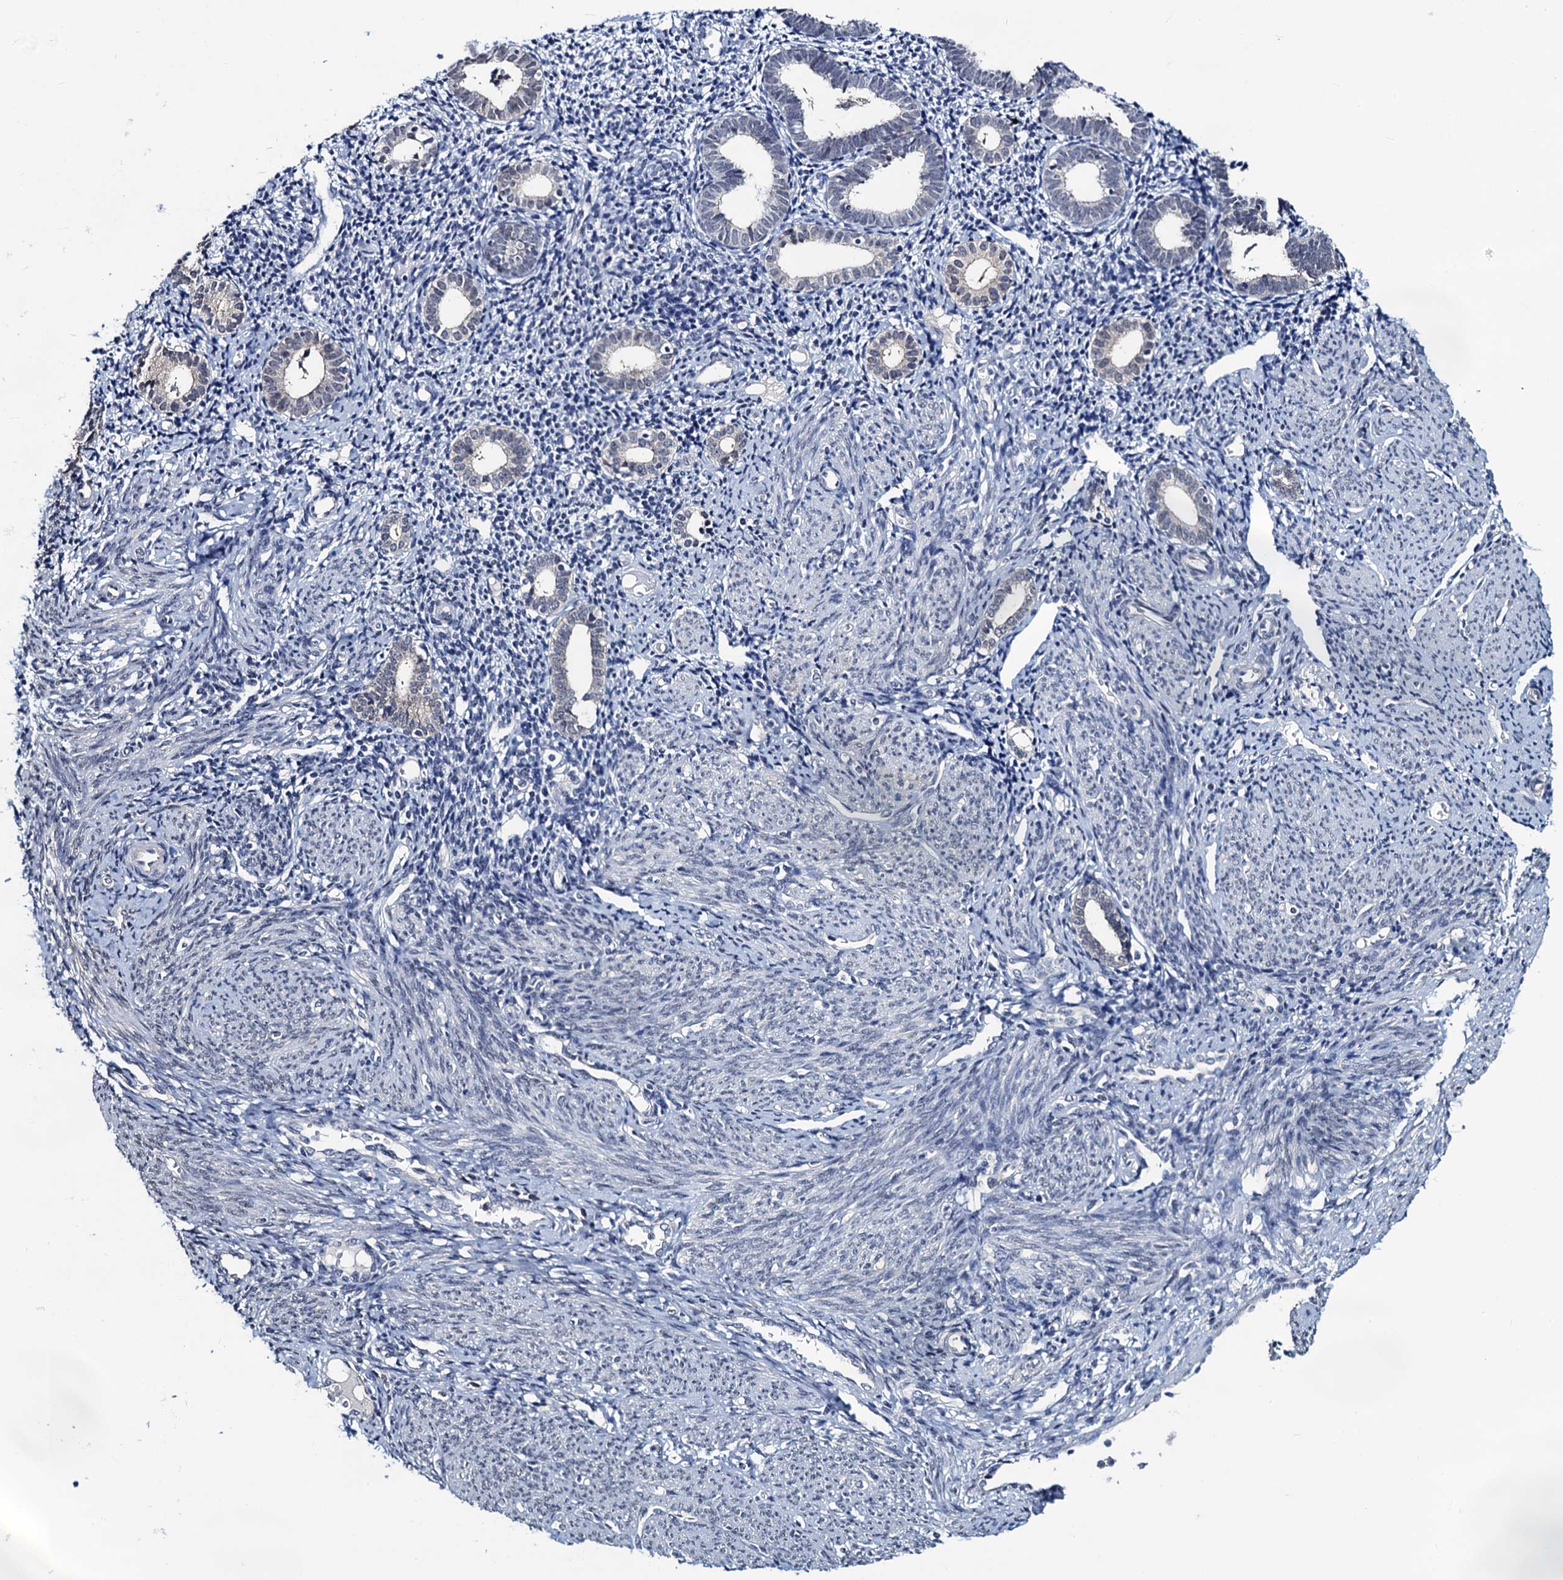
{"staining": {"intensity": "negative", "quantity": "none", "location": "none"}, "tissue": "endometrium", "cell_type": "Cells in endometrial stroma", "image_type": "normal", "snomed": [{"axis": "morphology", "description": "Normal tissue, NOS"}, {"axis": "topography", "description": "Endometrium"}], "caption": "Unremarkable endometrium was stained to show a protein in brown. There is no significant expression in cells in endometrial stroma. Brightfield microscopy of immunohistochemistry (IHC) stained with DAB (3,3'-diaminobenzidine) (brown) and hematoxylin (blue), captured at high magnification.", "gene": "RTKN2", "patient": {"sex": "female", "age": 56}}